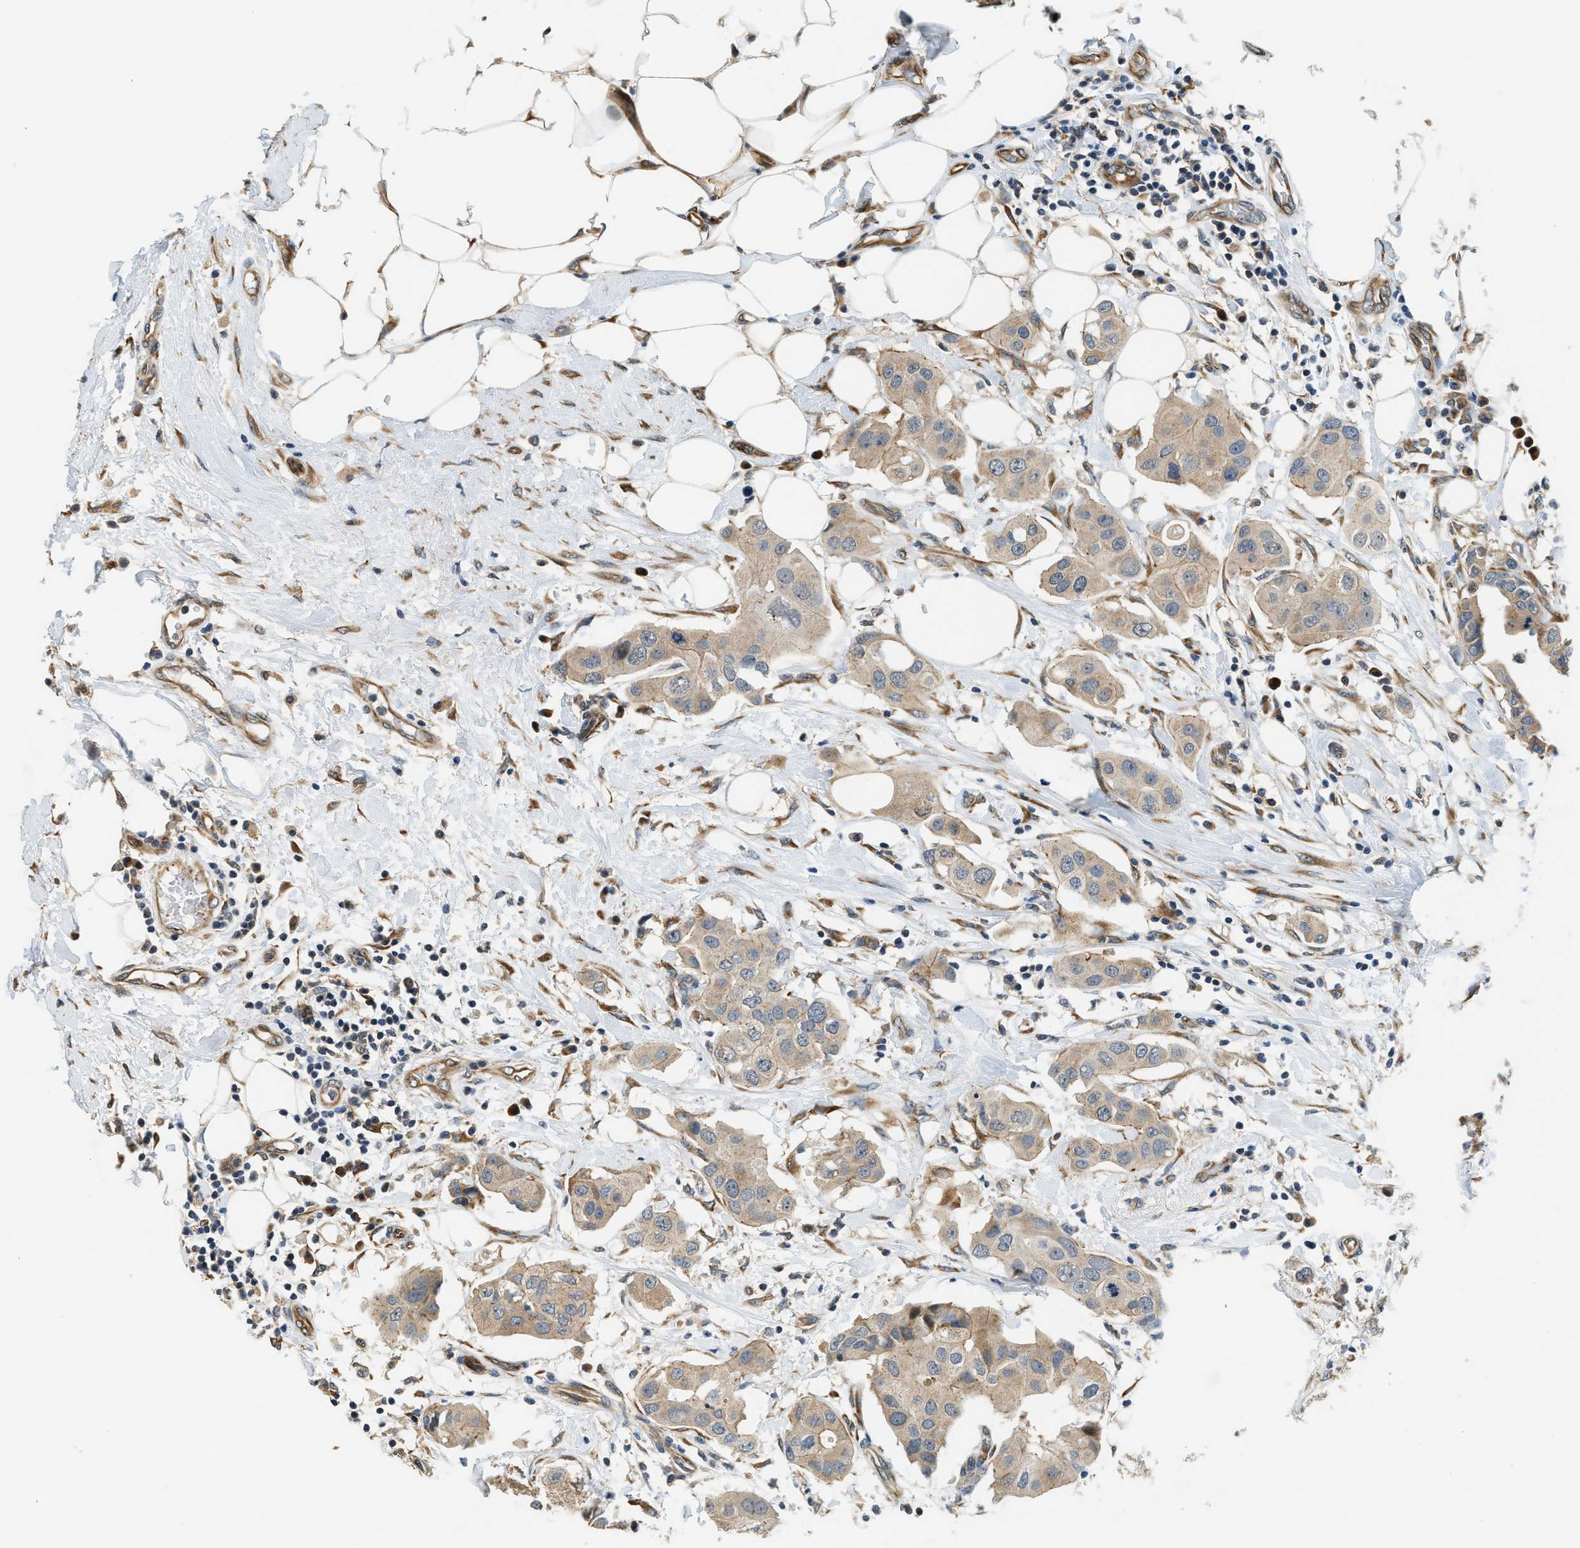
{"staining": {"intensity": "weak", "quantity": ">75%", "location": "cytoplasmic/membranous"}, "tissue": "breast cancer", "cell_type": "Tumor cells", "image_type": "cancer", "snomed": [{"axis": "morphology", "description": "Duct carcinoma"}, {"axis": "topography", "description": "Breast"}], "caption": "A low amount of weak cytoplasmic/membranous expression is identified in approximately >75% of tumor cells in breast invasive ductal carcinoma tissue.", "gene": "ALOX12", "patient": {"sex": "female", "age": 40}}